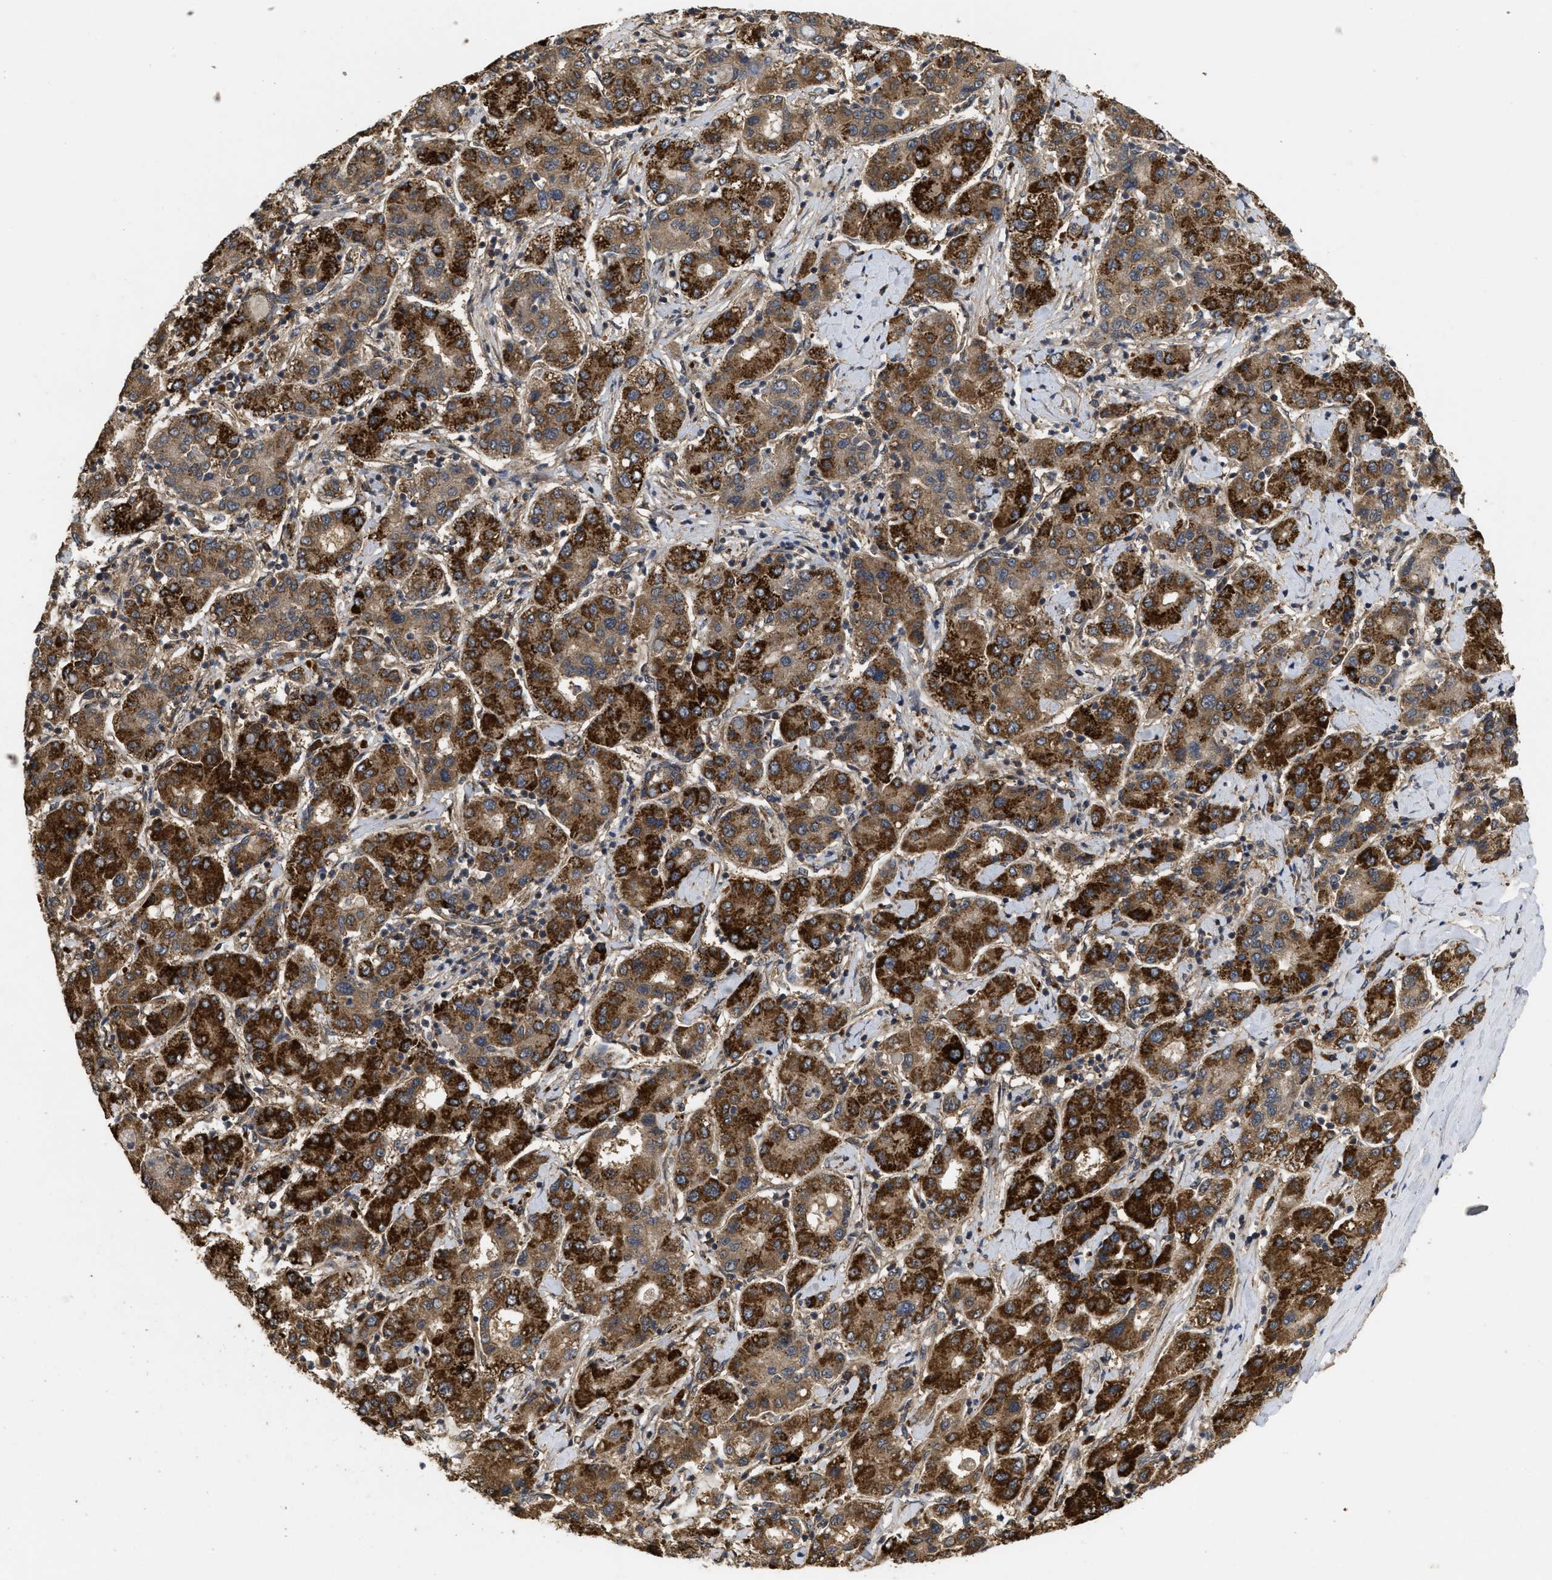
{"staining": {"intensity": "strong", "quantity": ">75%", "location": "cytoplasmic/membranous"}, "tissue": "liver cancer", "cell_type": "Tumor cells", "image_type": "cancer", "snomed": [{"axis": "morphology", "description": "Carcinoma, Hepatocellular, NOS"}, {"axis": "topography", "description": "Liver"}], "caption": "A brown stain highlights strong cytoplasmic/membranous staining of a protein in human liver hepatocellular carcinoma tumor cells. The staining was performed using DAB to visualize the protein expression in brown, while the nuclei were stained in blue with hematoxylin (Magnification: 20x).", "gene": "FZD6", "patient": {"sex": "male", "age": 65}}